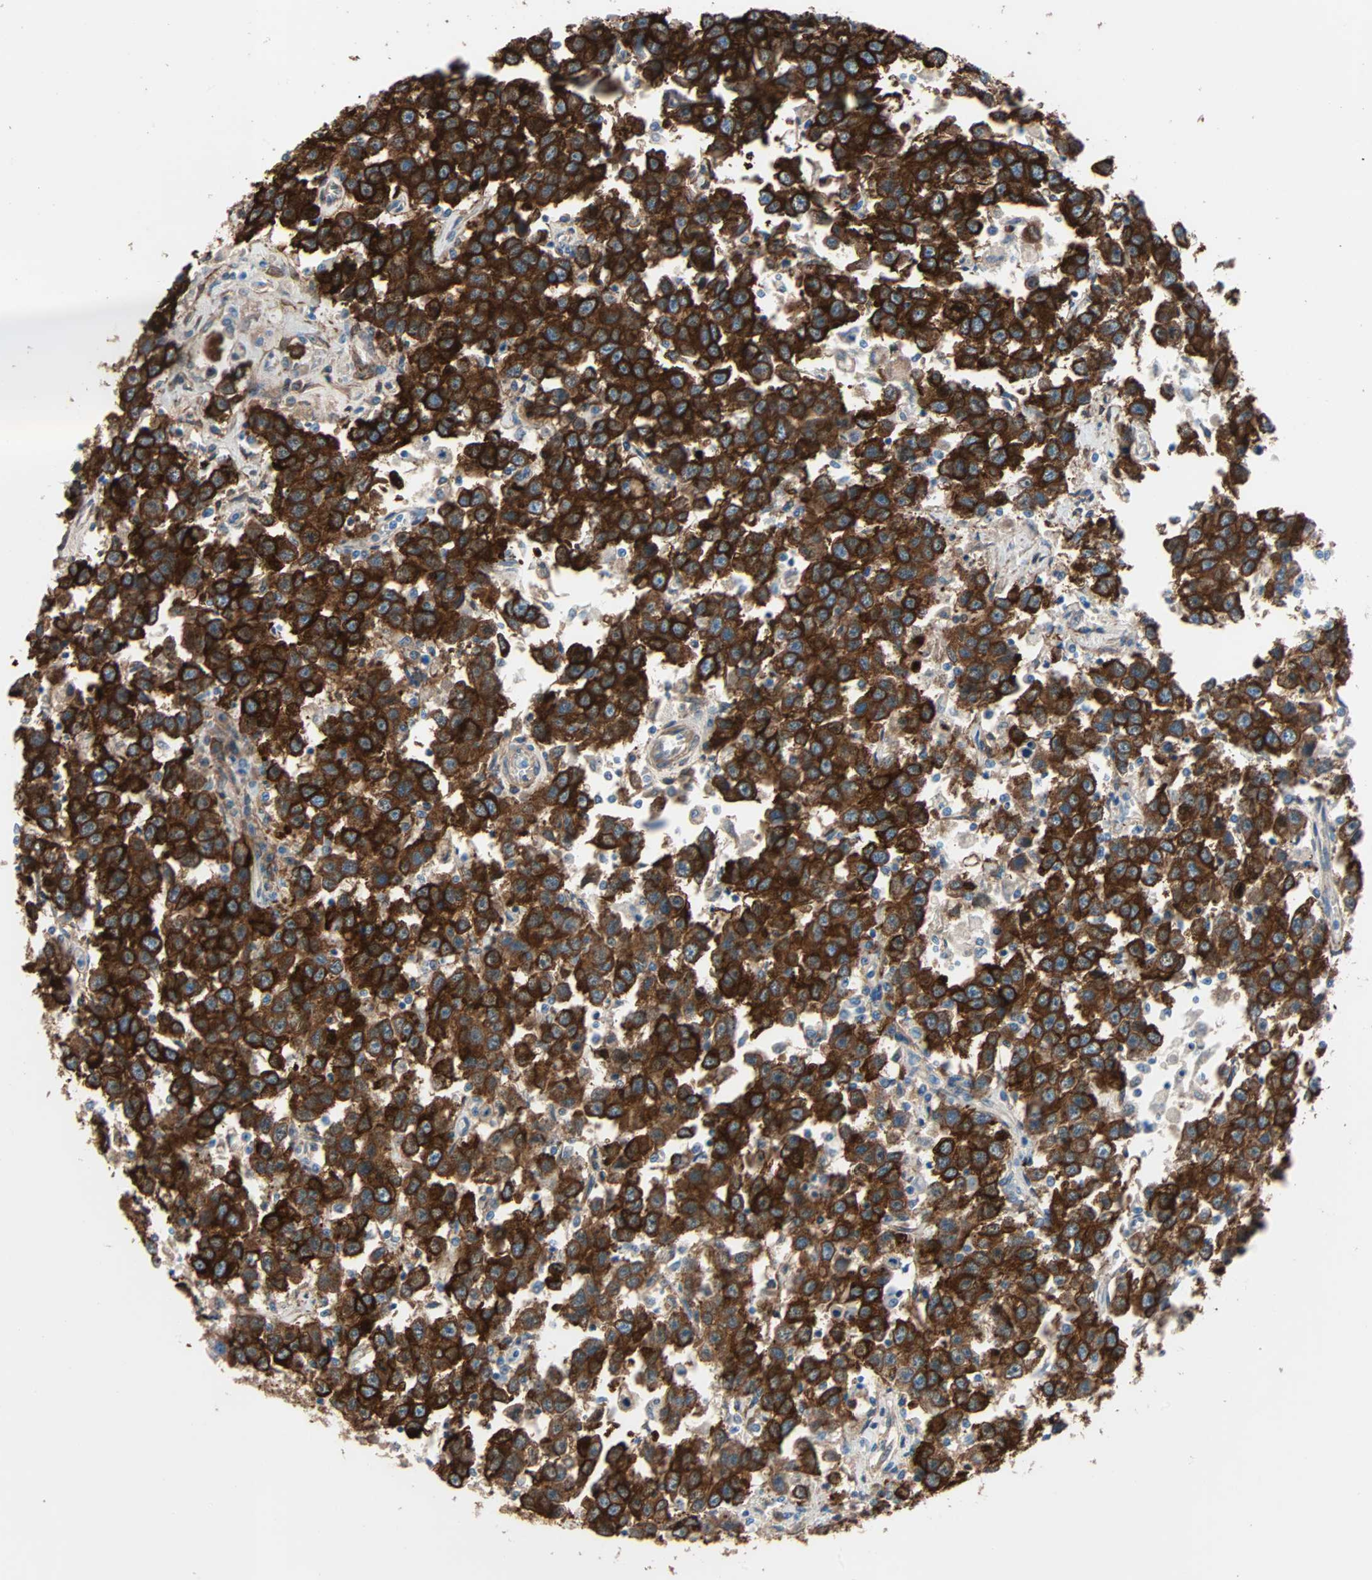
{"staining": {"intensity": "strong", "quantity": ">75%", "location": "cytoplasmic/membranous"}, "tissue": "testis cancer", "cell_type": "Tumor cells", "image_type": "cancer", "snomed": [{"axis": "morphology", "description": "Seminoma, NOS"}, {"axis": "topography", "description": "Testis"}], "caption": "Testis cancer stained for a protein (brown) exhibits strong cytoplasmic/membranous positive positivity in about >75% of tumor cells.", "gene": "EPB41L2", "patient": {"sex": "male", "age": 41}}